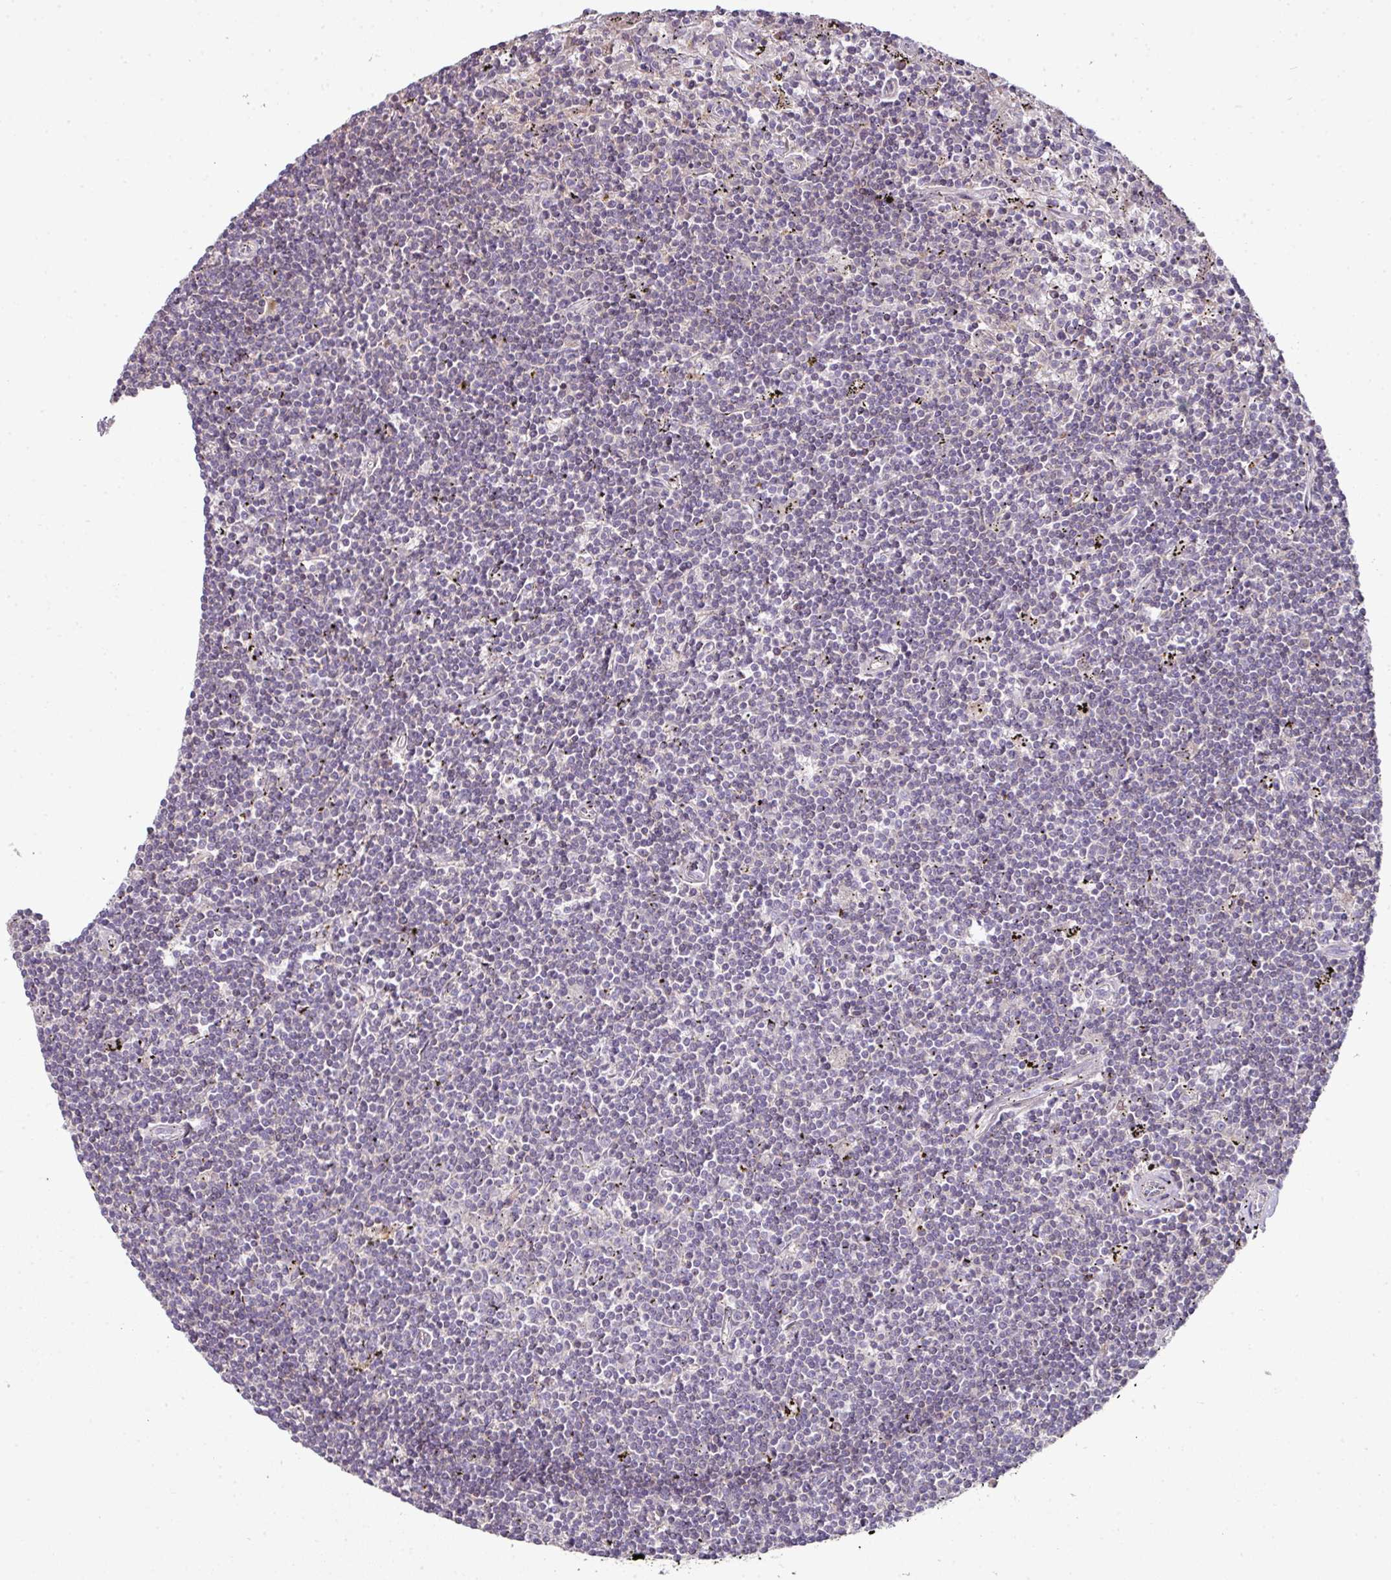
{"staining": {"intensity": "negative", "quantity": "none", "location": "none"}, "tissue": "lymphoma", "cell_type": "Tumor cells", "image_type": "cancer", "snomed": [{"axis": "morphology", "description": "Malignant lymphoma, non-Hodgkin's type, Low grade"}, {"axis": "topography", "description": "Spleen"}], "caption": "An immunohistochemistry micrograph of low-grade malignant lymphoma, non-Hodgkin's type is shown. There is no staining in tumor cells of low-grade malignant lymphoma, non-Hodgkin's type.", "gene": "ANKRD18A", "patient": {"sex": "male", "age": 76}}